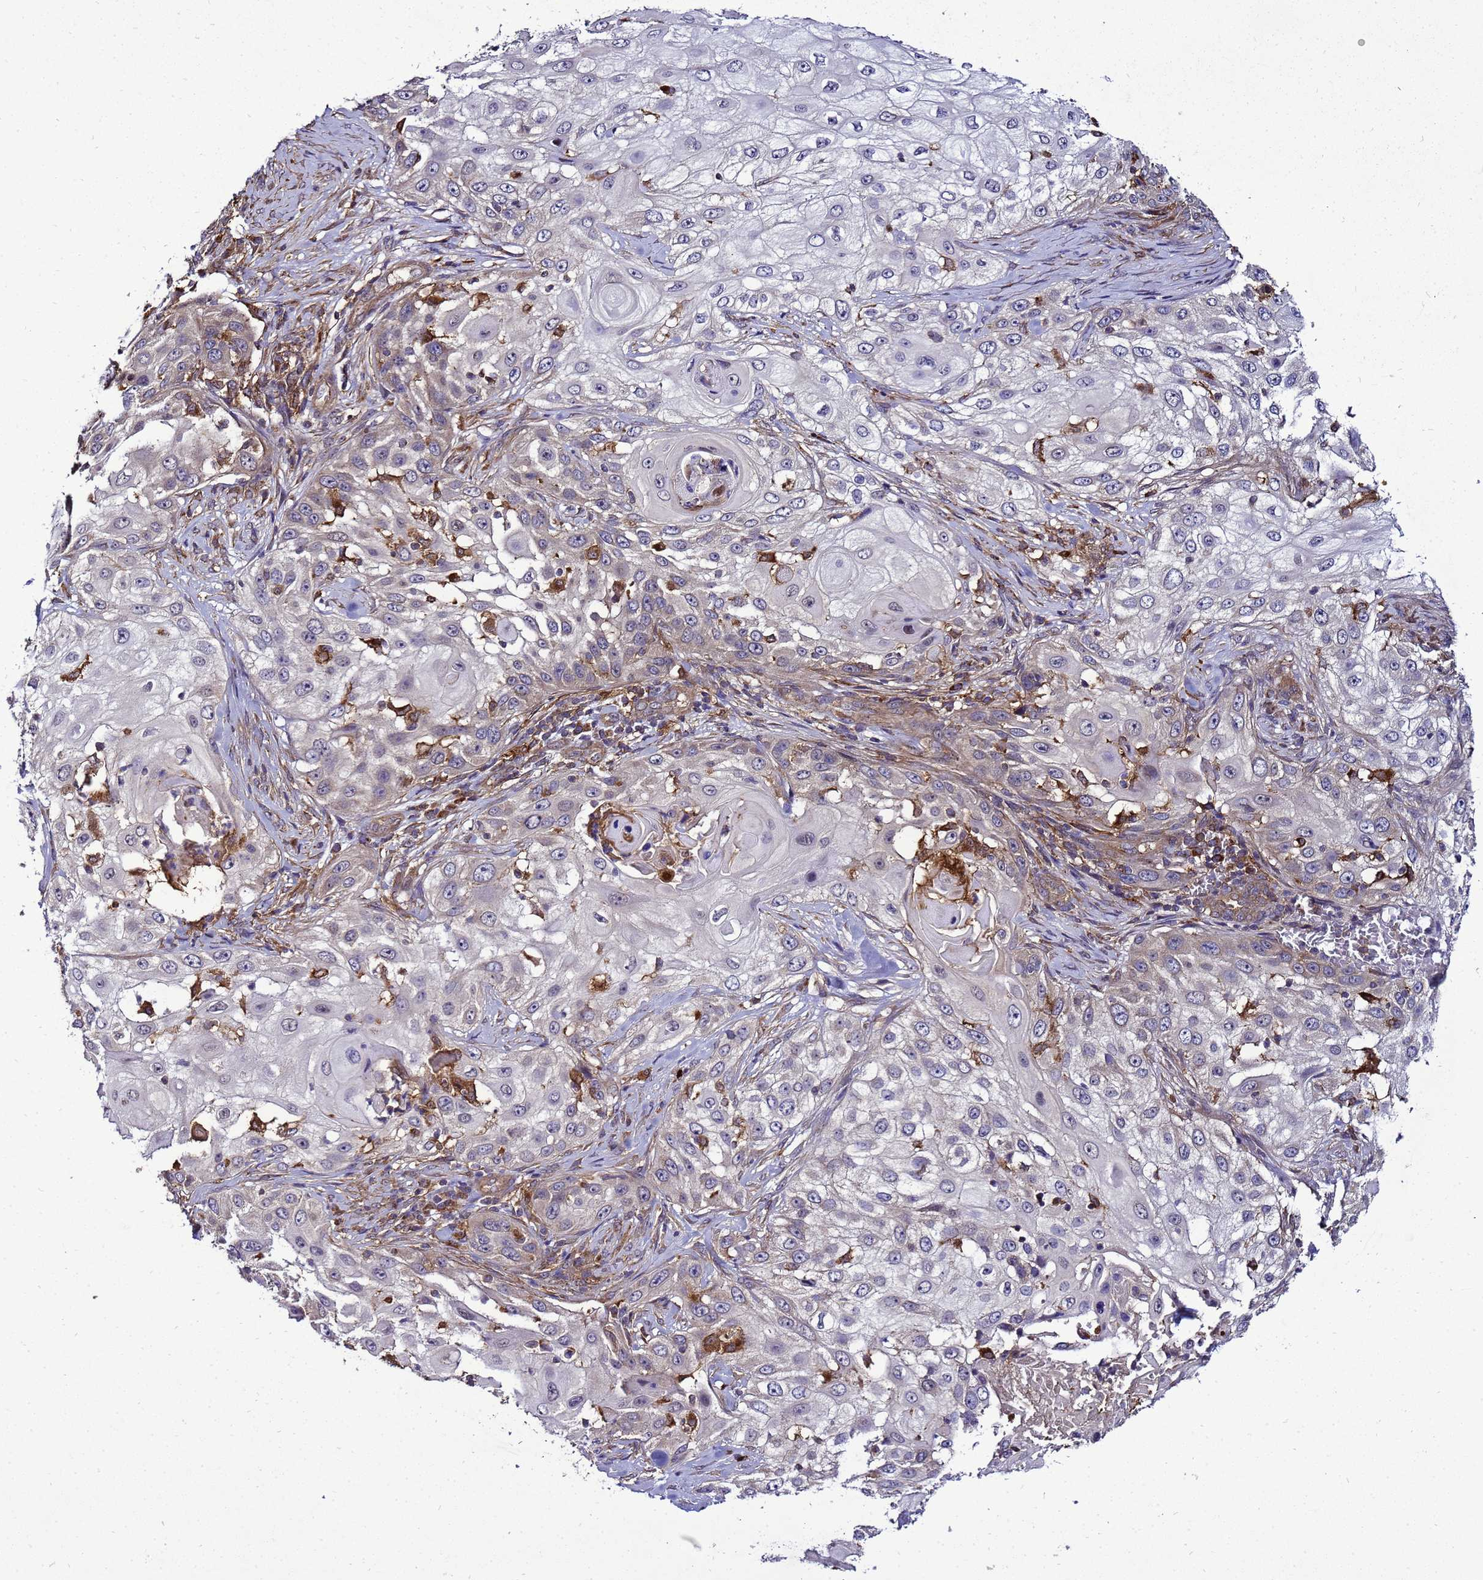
{"staining": {"intensity": "weak", "quantity": "<25%", "location": "cytoplasmic/membranous"}, "tissue": "skin cancer", "cell_type": "Tumor cells", "image_type": "cancer", "snomed": [{"axis": "morphology", "description": "Squamous cell carcinoma, NOS"}, {"axis": "topography", "description": "Skin"}], "caption": "Immunohistochemistry micrograph of squamous cell carcinoma (skin) stained for a protein (brown), which demonstrates no positivity in tumor cells.", "gene": "TRABD", "patient": {"sex": "female", "age": 44}}